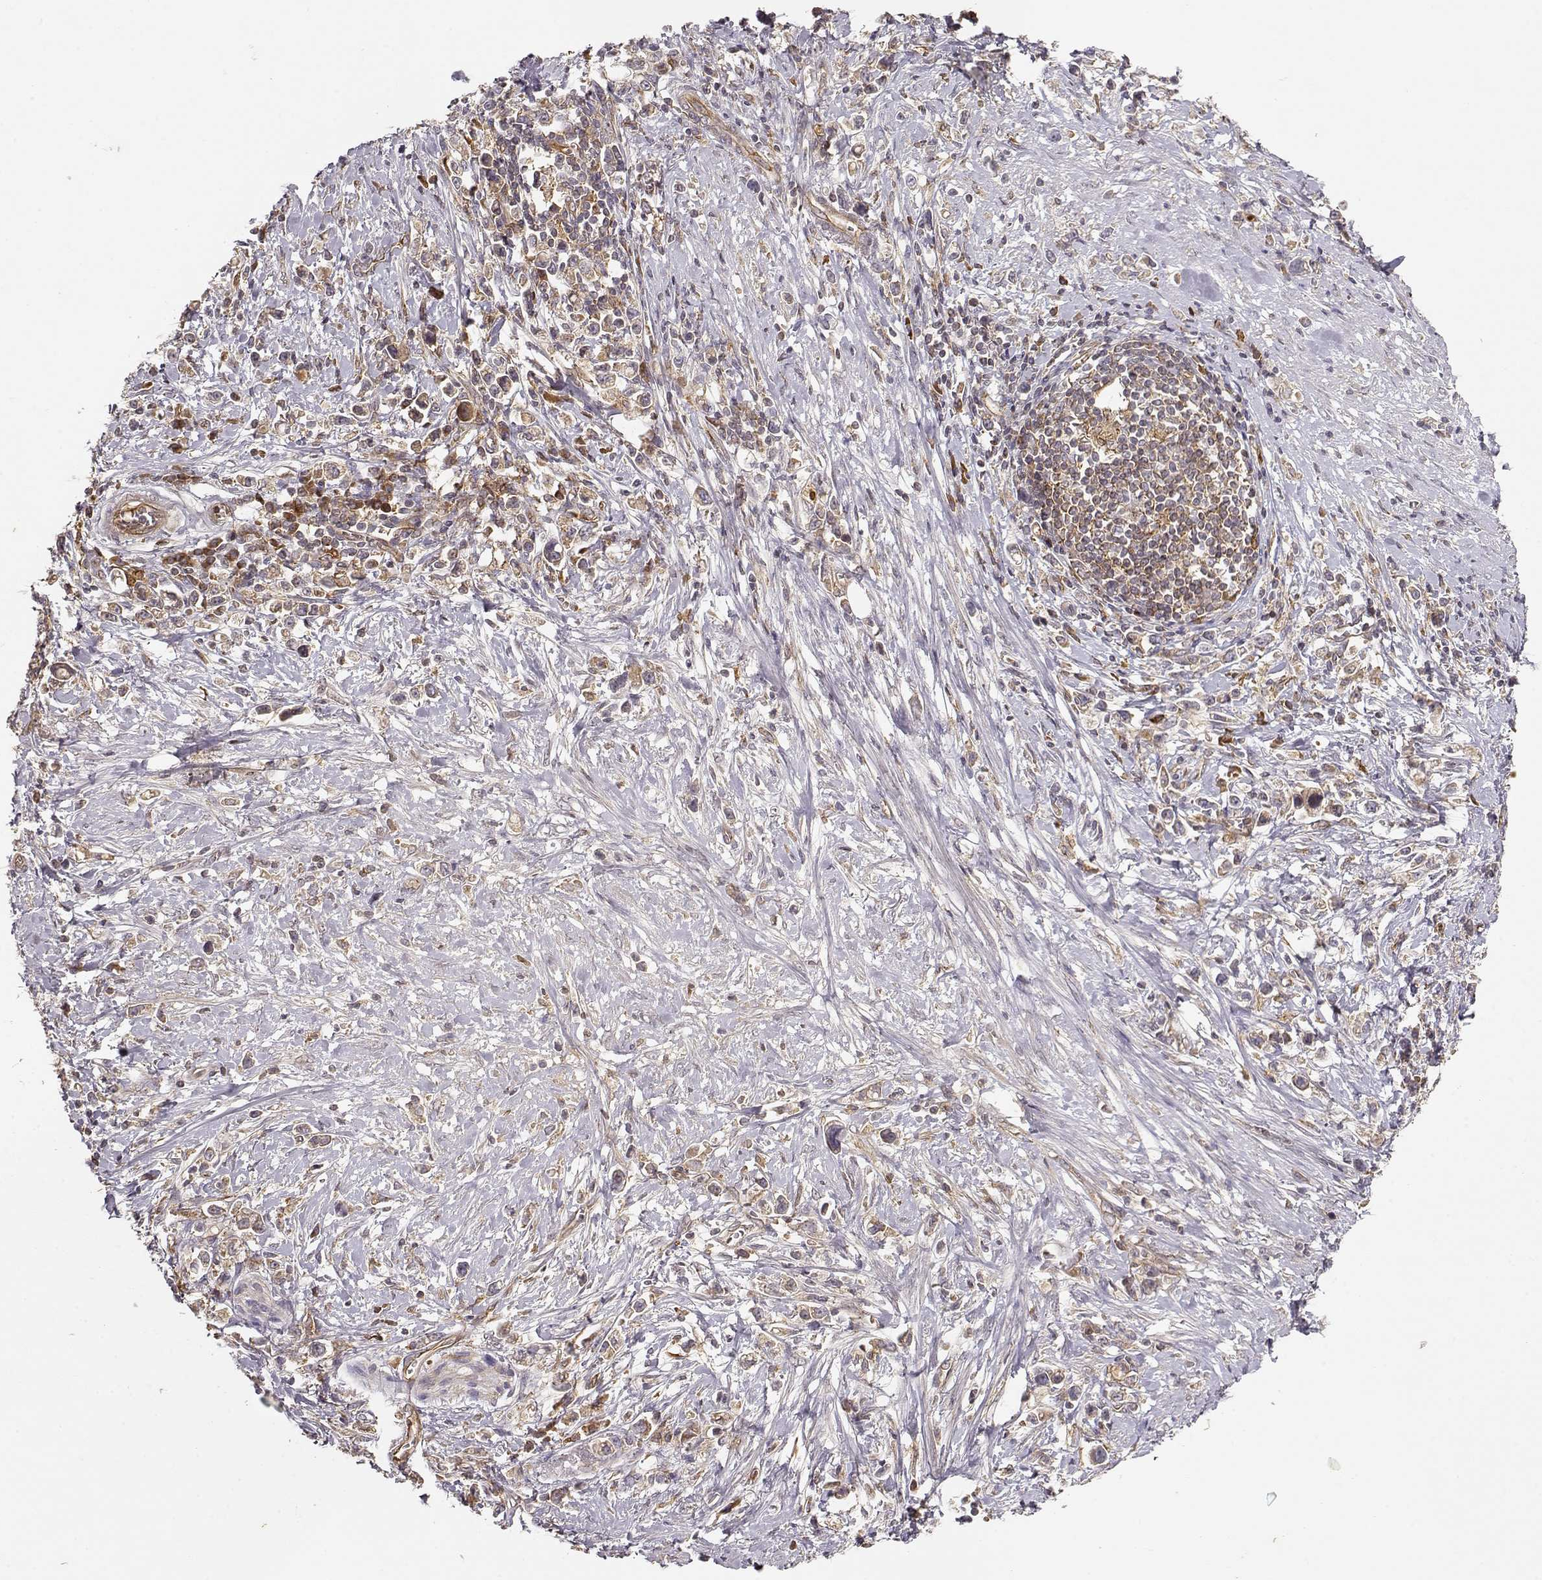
{"staining": {"intensity": "weak", "quantity": ">75%", "location": "cytoplasmic/membranous"}, "tissue": "stomach cancer", "cell_type": "Tumor cells", "image_type": "cancer", "snomed": [{"axis": "morphology", "description": "Adenocarcinoma, NOS"}, {"axis": "topography", "description": "Stomach"}], "caption": "Adenocarcinoma (stomach) stained with a brown dye reveals weak cytoplasmic/membranous positive staining in about >75% of tumor cells.", "gene": "ARHGEF2", "patient": {"sex": "male", "age": 63}}